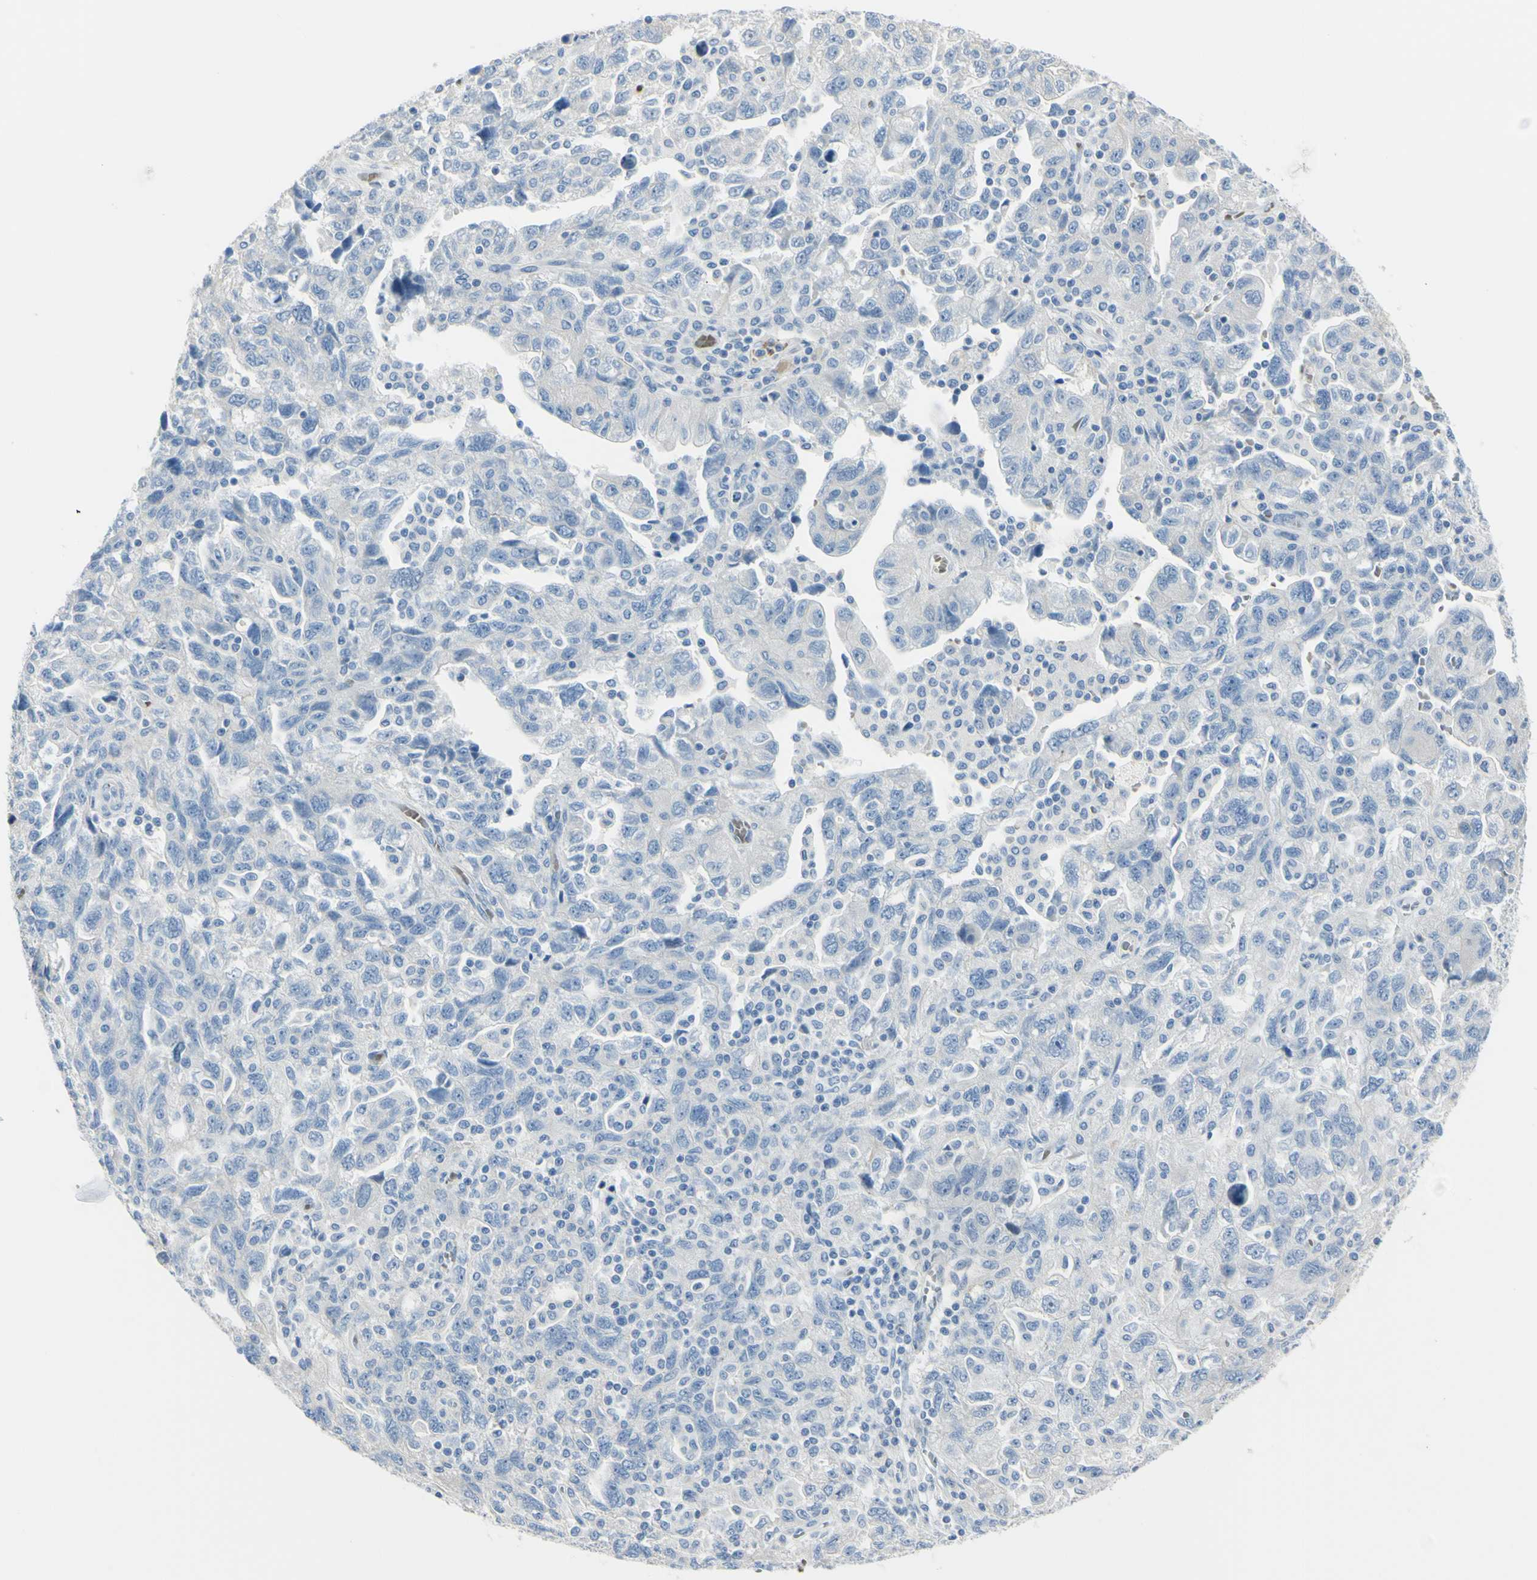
{"staining": {"intensity": "negative", "quantity": "none", "location": "none"}, "tissue": "ovarian cancer", "cell_type": "Tumor cells", "image_type": "cancer", "snomed": [{"axis": "morphology", "description": "Carcinoma, NOS"}, {"axis": "morphology", "description": "Cystadenocarcinoma, serous, NOS"}, {"axis": "topography", "description": "Ovary"}], "caption": "Ovarian serous cystadenocarcinoma was stained to show a protein in brown. There is no significant positivity in tumor cells.", "gene": "NCBP2L", "patient": {"sex": "female", "age": 69}}